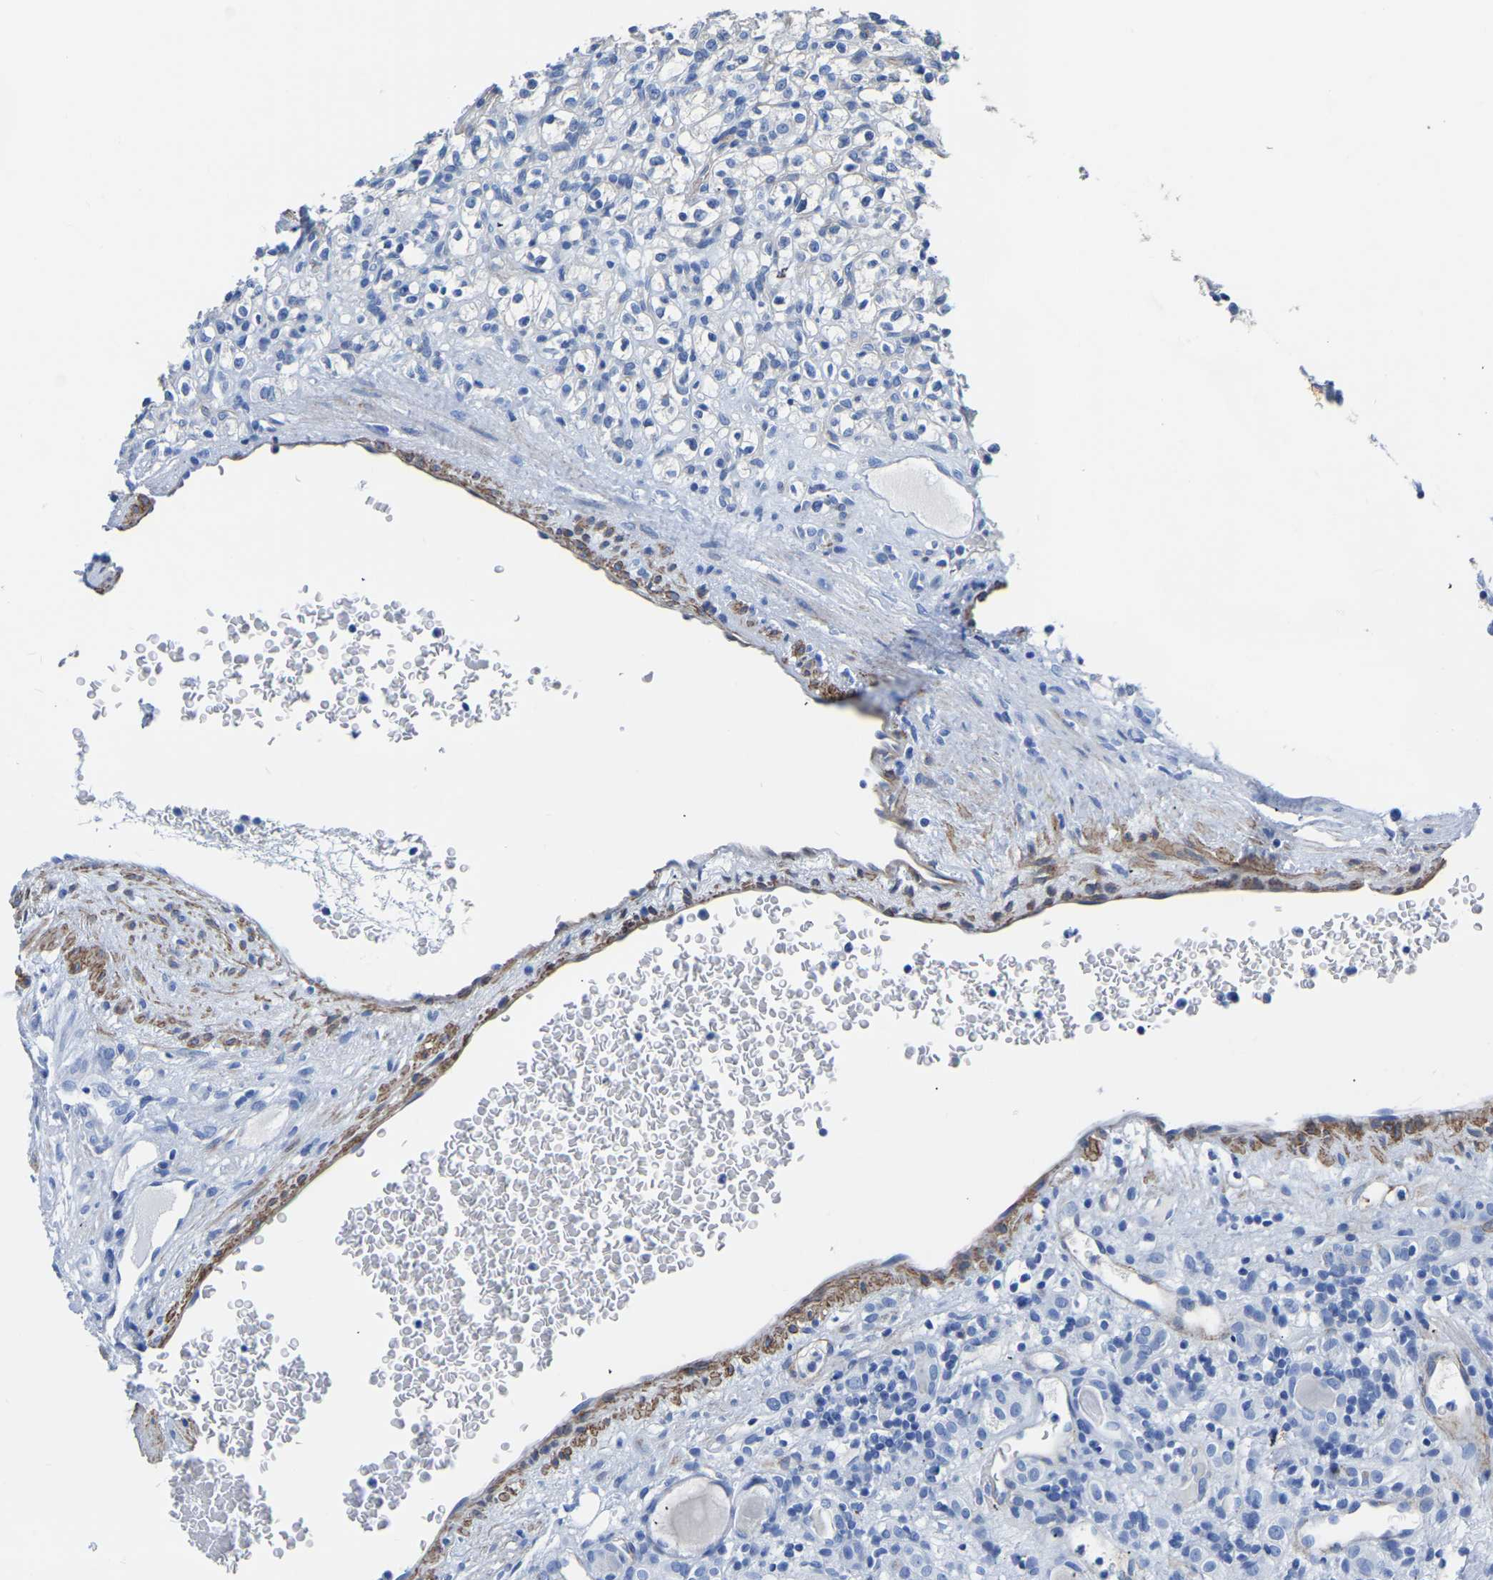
{"staining": {"intensity": "negative", "quantity": "none", "location": "none"}, "tissue": "renal cancer", "cell_type": "Tumor cells", "image_type": "cancer", "snomed": [{"axis": "morphology", "description": "Normal tissue, NOS"}, {"axis": "morphology", "description": "Adenocarcinoma, NOS"}, {"axis": "topography", "description": "Kidney"}], "caption": "Human adenocarcinoma (renal) stained for a protein using immunohistochemistry displays no expression in tumor cells.", "gene": "SLC45A3", "patient": {"sex": "female", "age": 72}}